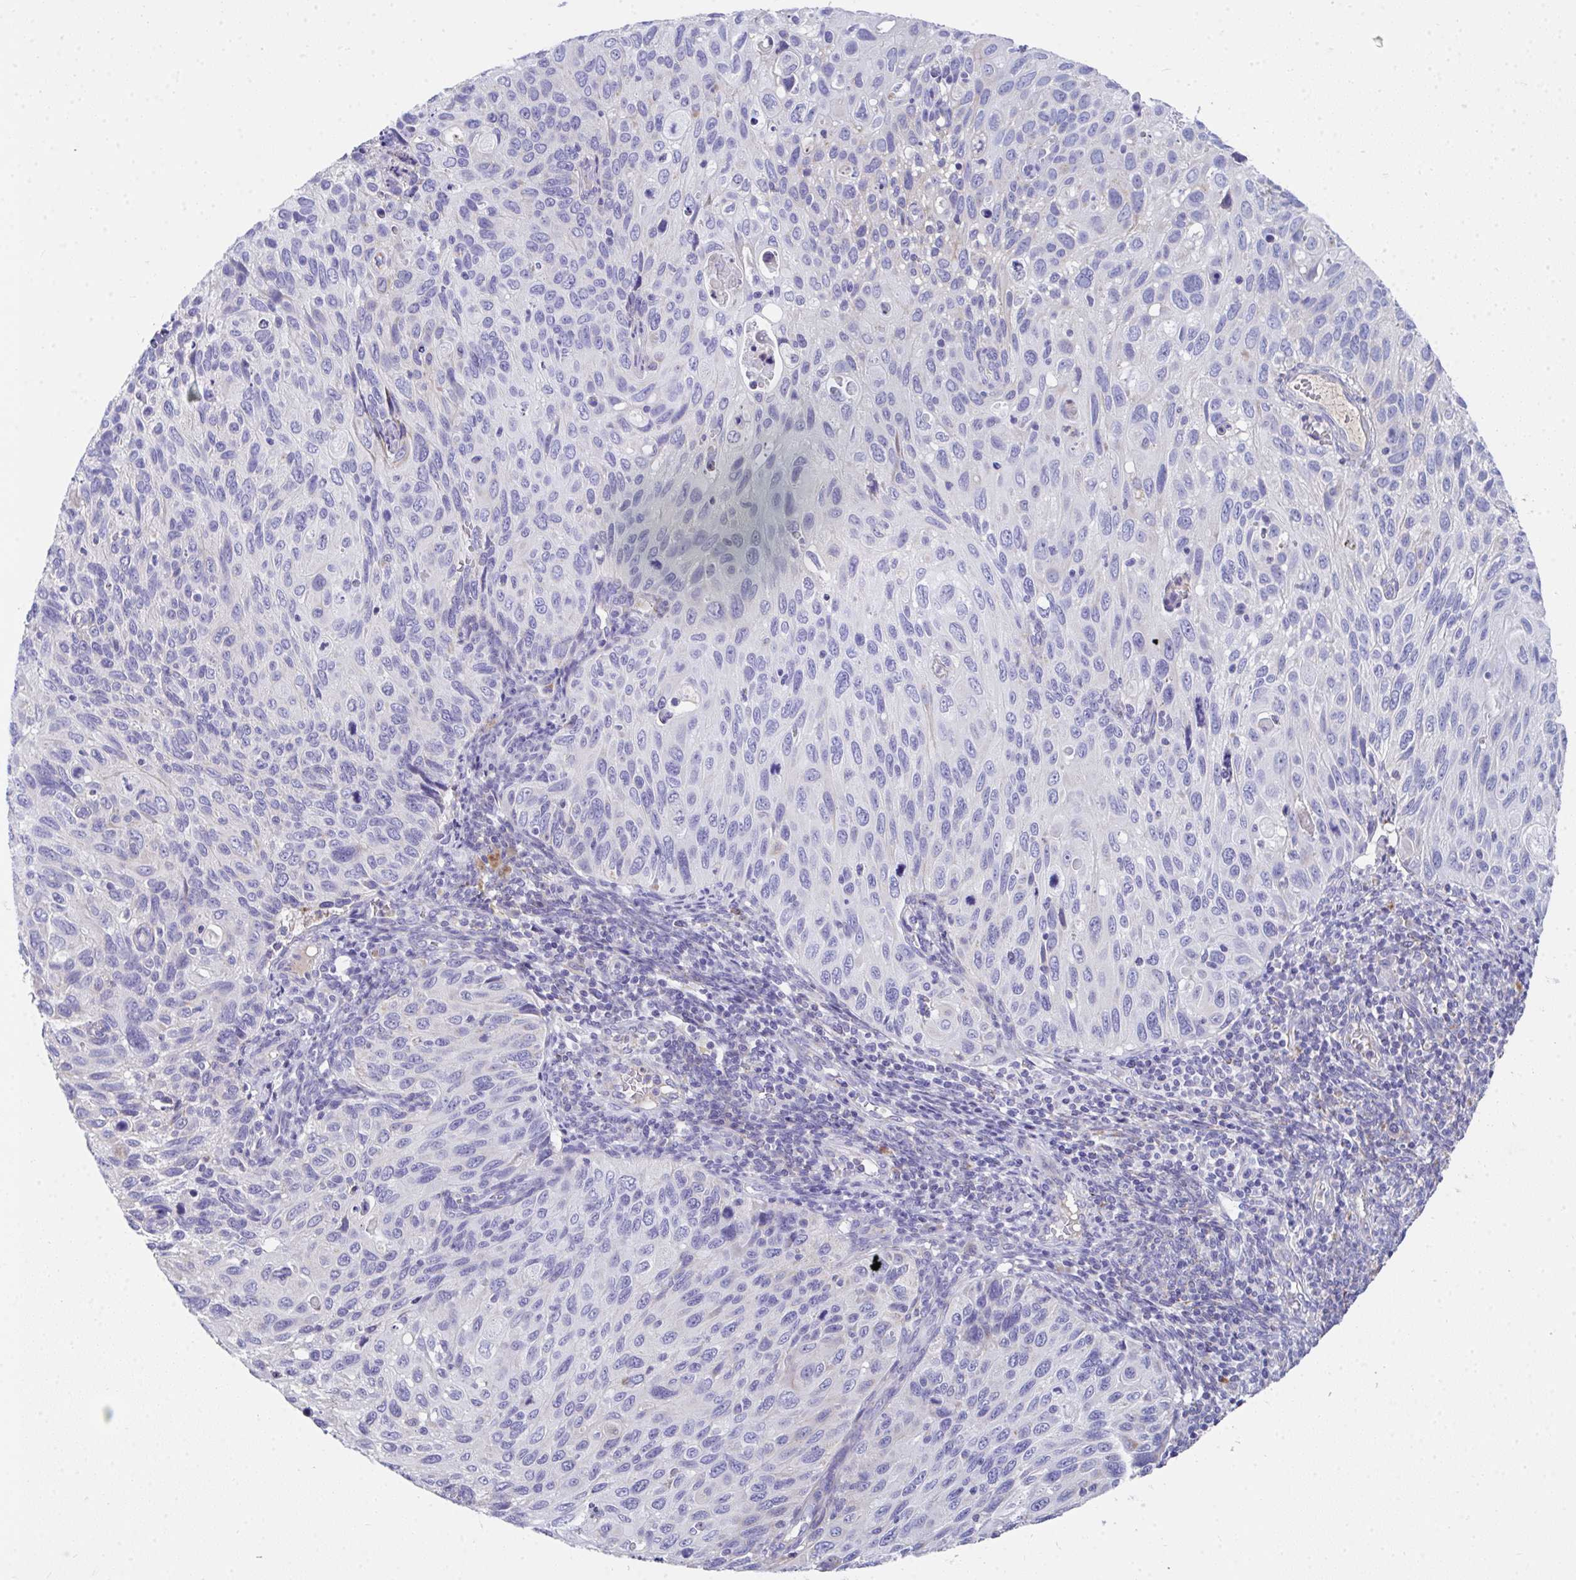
{"staining": {"intensity": "negative", "quantity": "none", "location": "none"}, "tissue": "cervical cancer", "cell_type": "Tumor cells", "image_type": "cancer", "snomed": [{"axis": "morphology", "description": "Squamous cell carcinoma, NOS"}, {"axis": "topography", "description": "Cervix"}], "caption": "Squamous cell carcinoma (cervical) stained for a protein using immunohistochemistry (IHC) demonstrates no positivity tumor cells.", "gene": "COA5", "patient": {"sex": "female", "age": 70}}